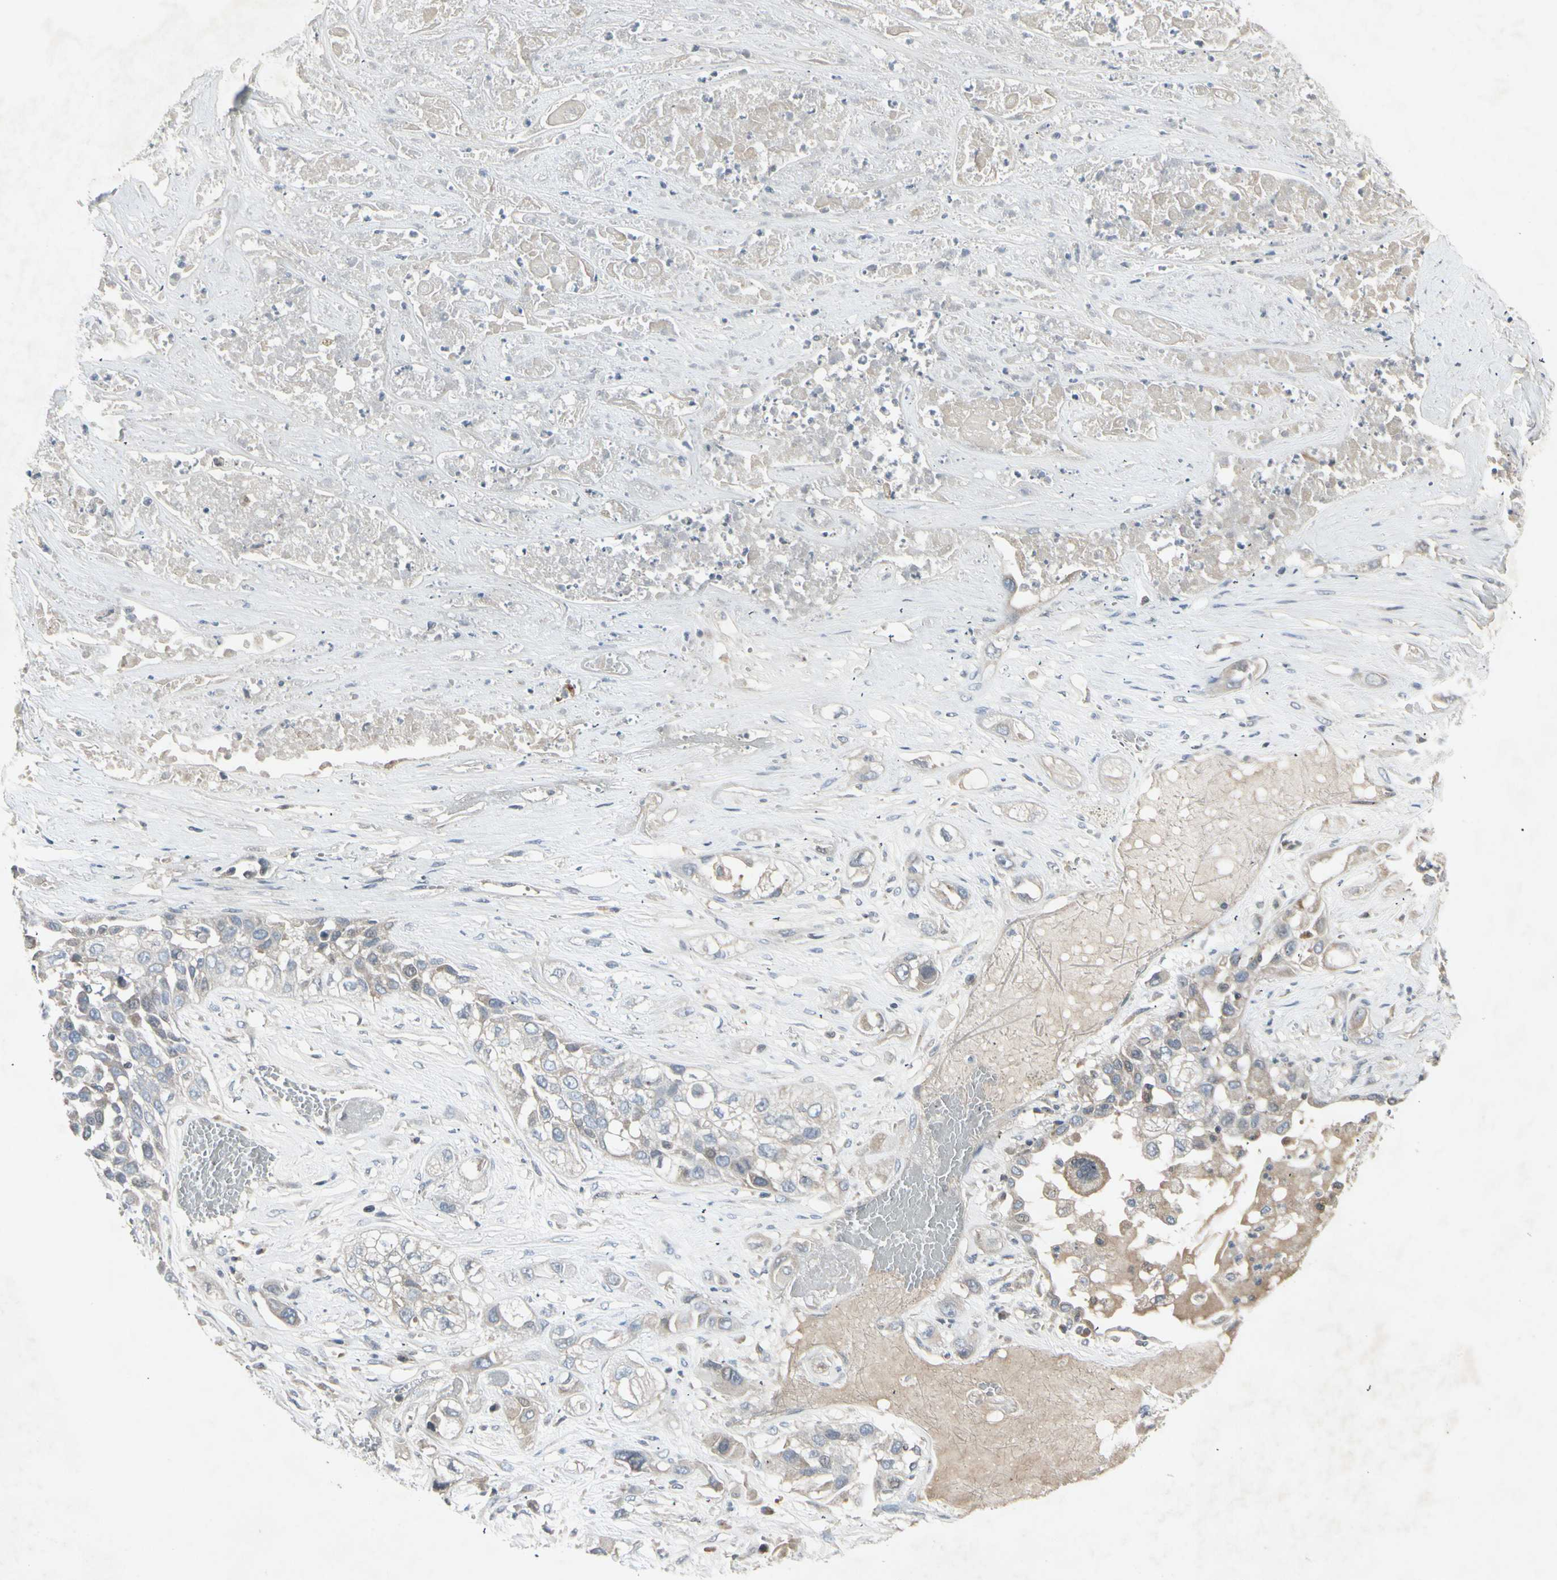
{"staining": {"intensity": "weak", "quantity": "25%-75%", "location": "cytoplasmic/membranous"}, "tissue": "lung cancer", "cell_type": "Tumor cells", "image_type": "cancer", "snomed": [{"axis": "morphology", "description": "Squamous cell carcinoma, NOS"}, {"axis": "topography", "description": "Lung"}], "caption": "Human lung squamous cell carcinoma stained with a brown dye demonstrates weak cytoplasmic/membranous positive staining in about 25%-75% of tumor cells.", "gene": "TEK", "patient": {"sex": "male", "age": 71}}